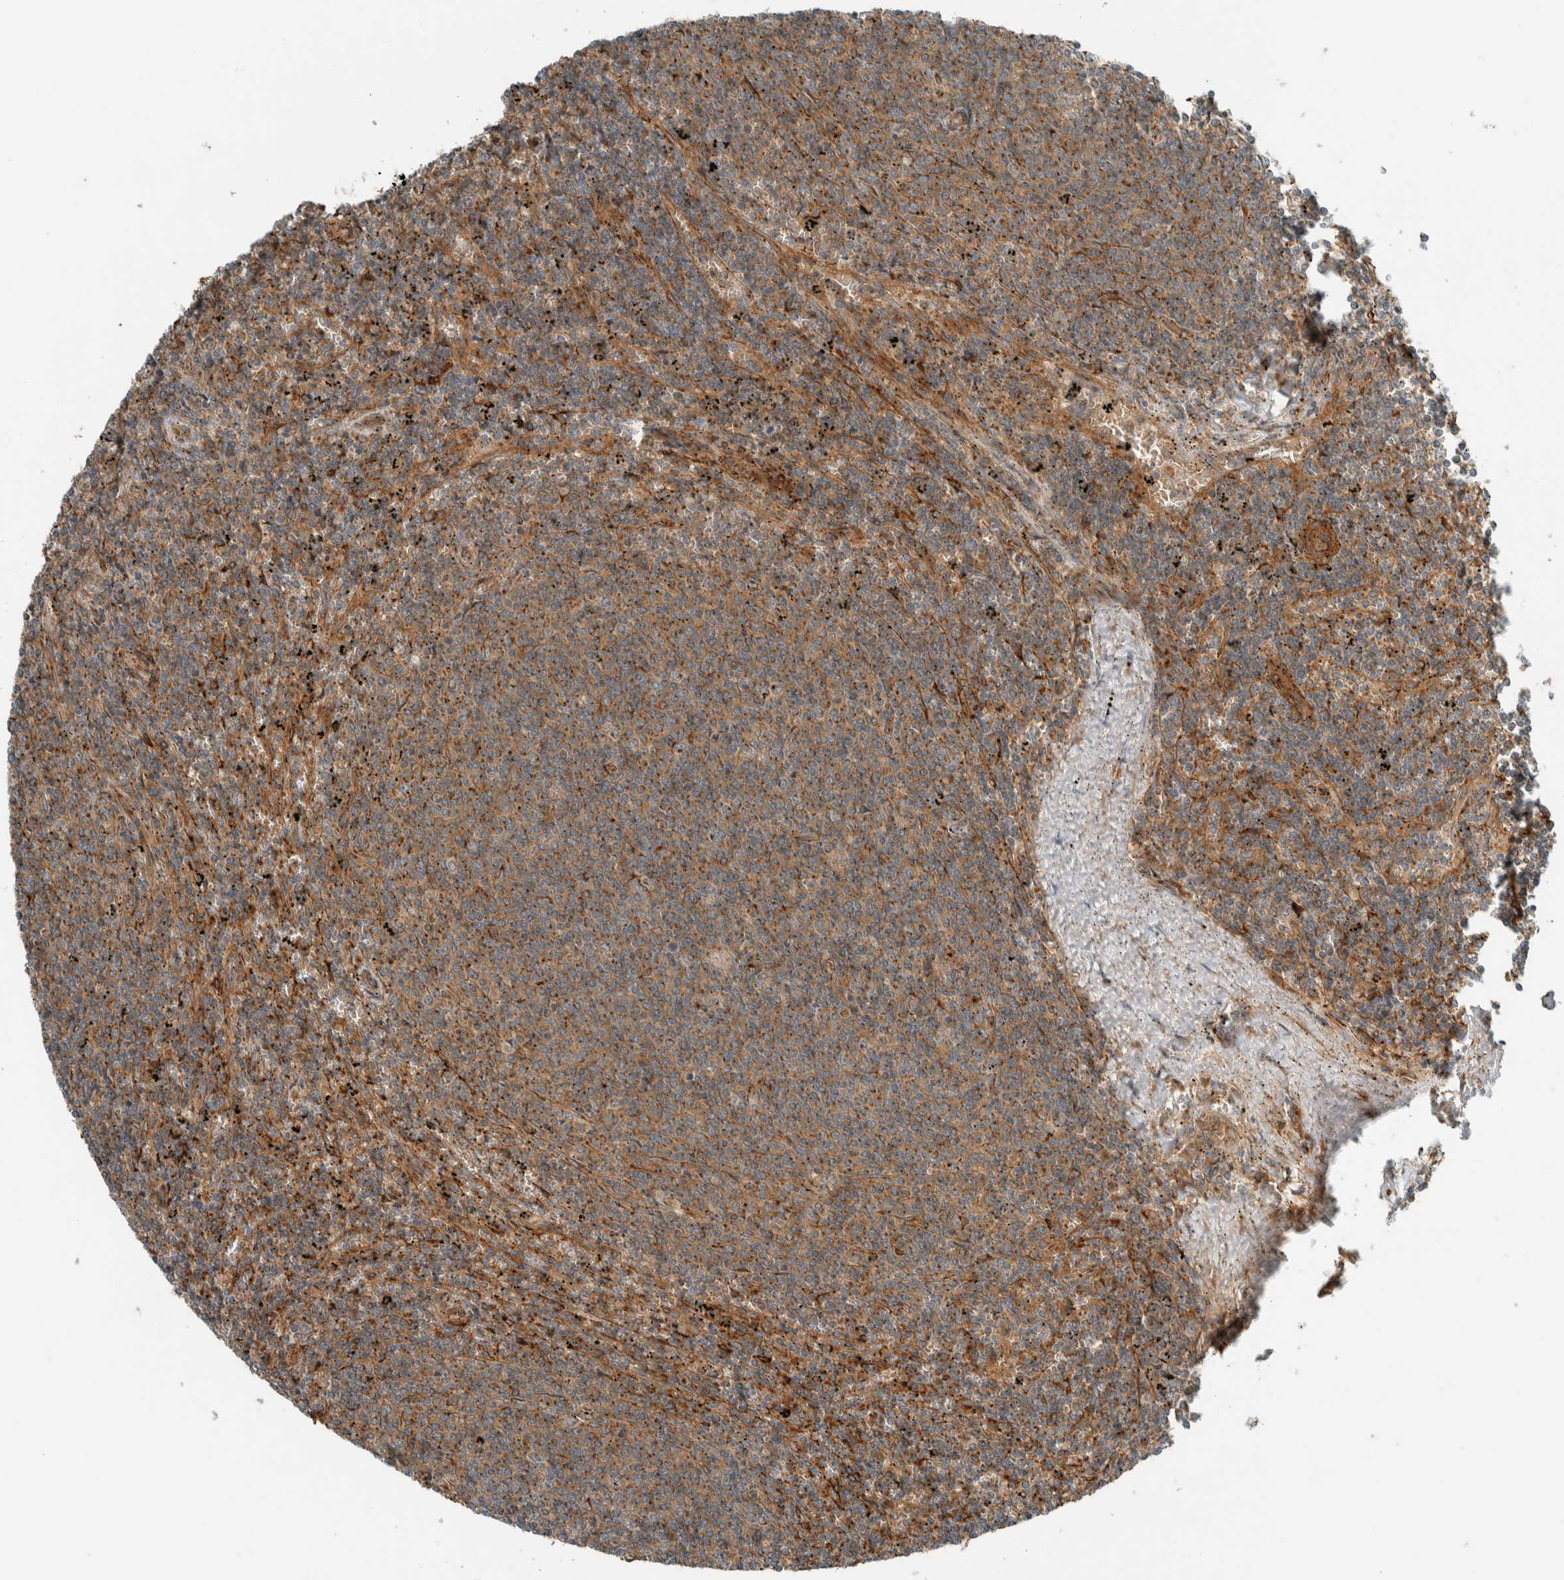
{"staining": {"intensity": "moderate", "quantity": ">75%", "location": "cytoplasmic/membranous"}, "tissue": "lymphoma", "cell_type": "Tumor cells", "image_type": "cancer", "snomed": [{"axis": "morphology", "description": "Malignant lymphoma, non-Hodgkin's type, Low grade"}, {"axis": "topography", "description": "Spleen"}], "caption": "Lymphoma stained with DAB (3,3'-diaminobenzidine) IHC shows medium levels of moderate cytoplasmic/membranous expression in about >75% of tumor cells.", "gene": "EXOC7", "patient": {"sex": "female", "age": 50}}